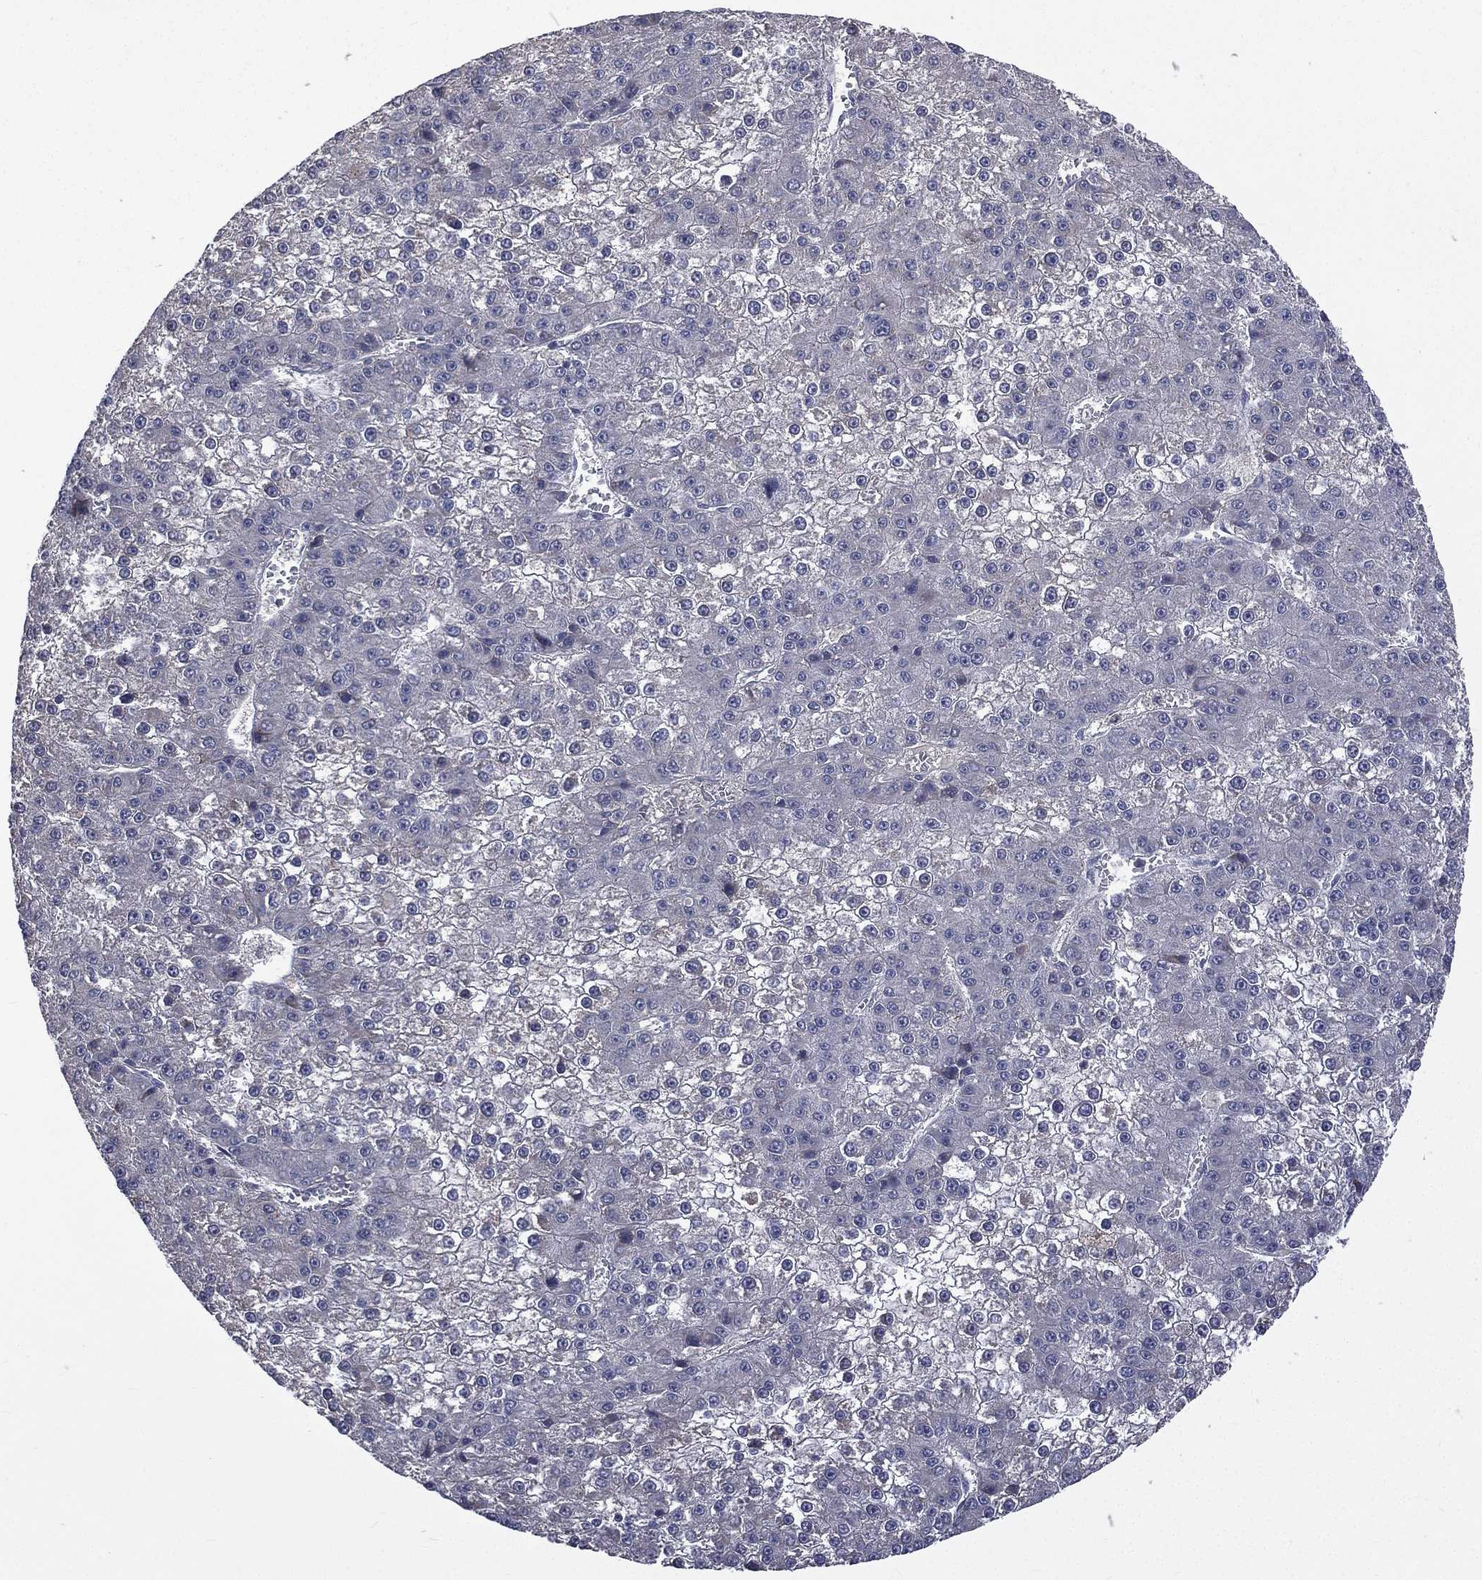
{"staining": {"intensity": "negative", "quantity": "none", "location": "none"}, "tissue": "liver cancer", "cell_type": "Tumor cells", "image_type": "cancer", "snomed": [{"axis": "morphology", "description": "Carcinoma, Hepatocellular, NOS"}, {"axis": "topography", "description": "Liver"}], "caption": "Immunohistochemistry (IHC) histopathology image of human liver hepatocellular carcinoma stained for a protein (brown), which shows no expression in tumor cells.", "gene": "CA12", "patient": {"sex": "female", "age": 73}}